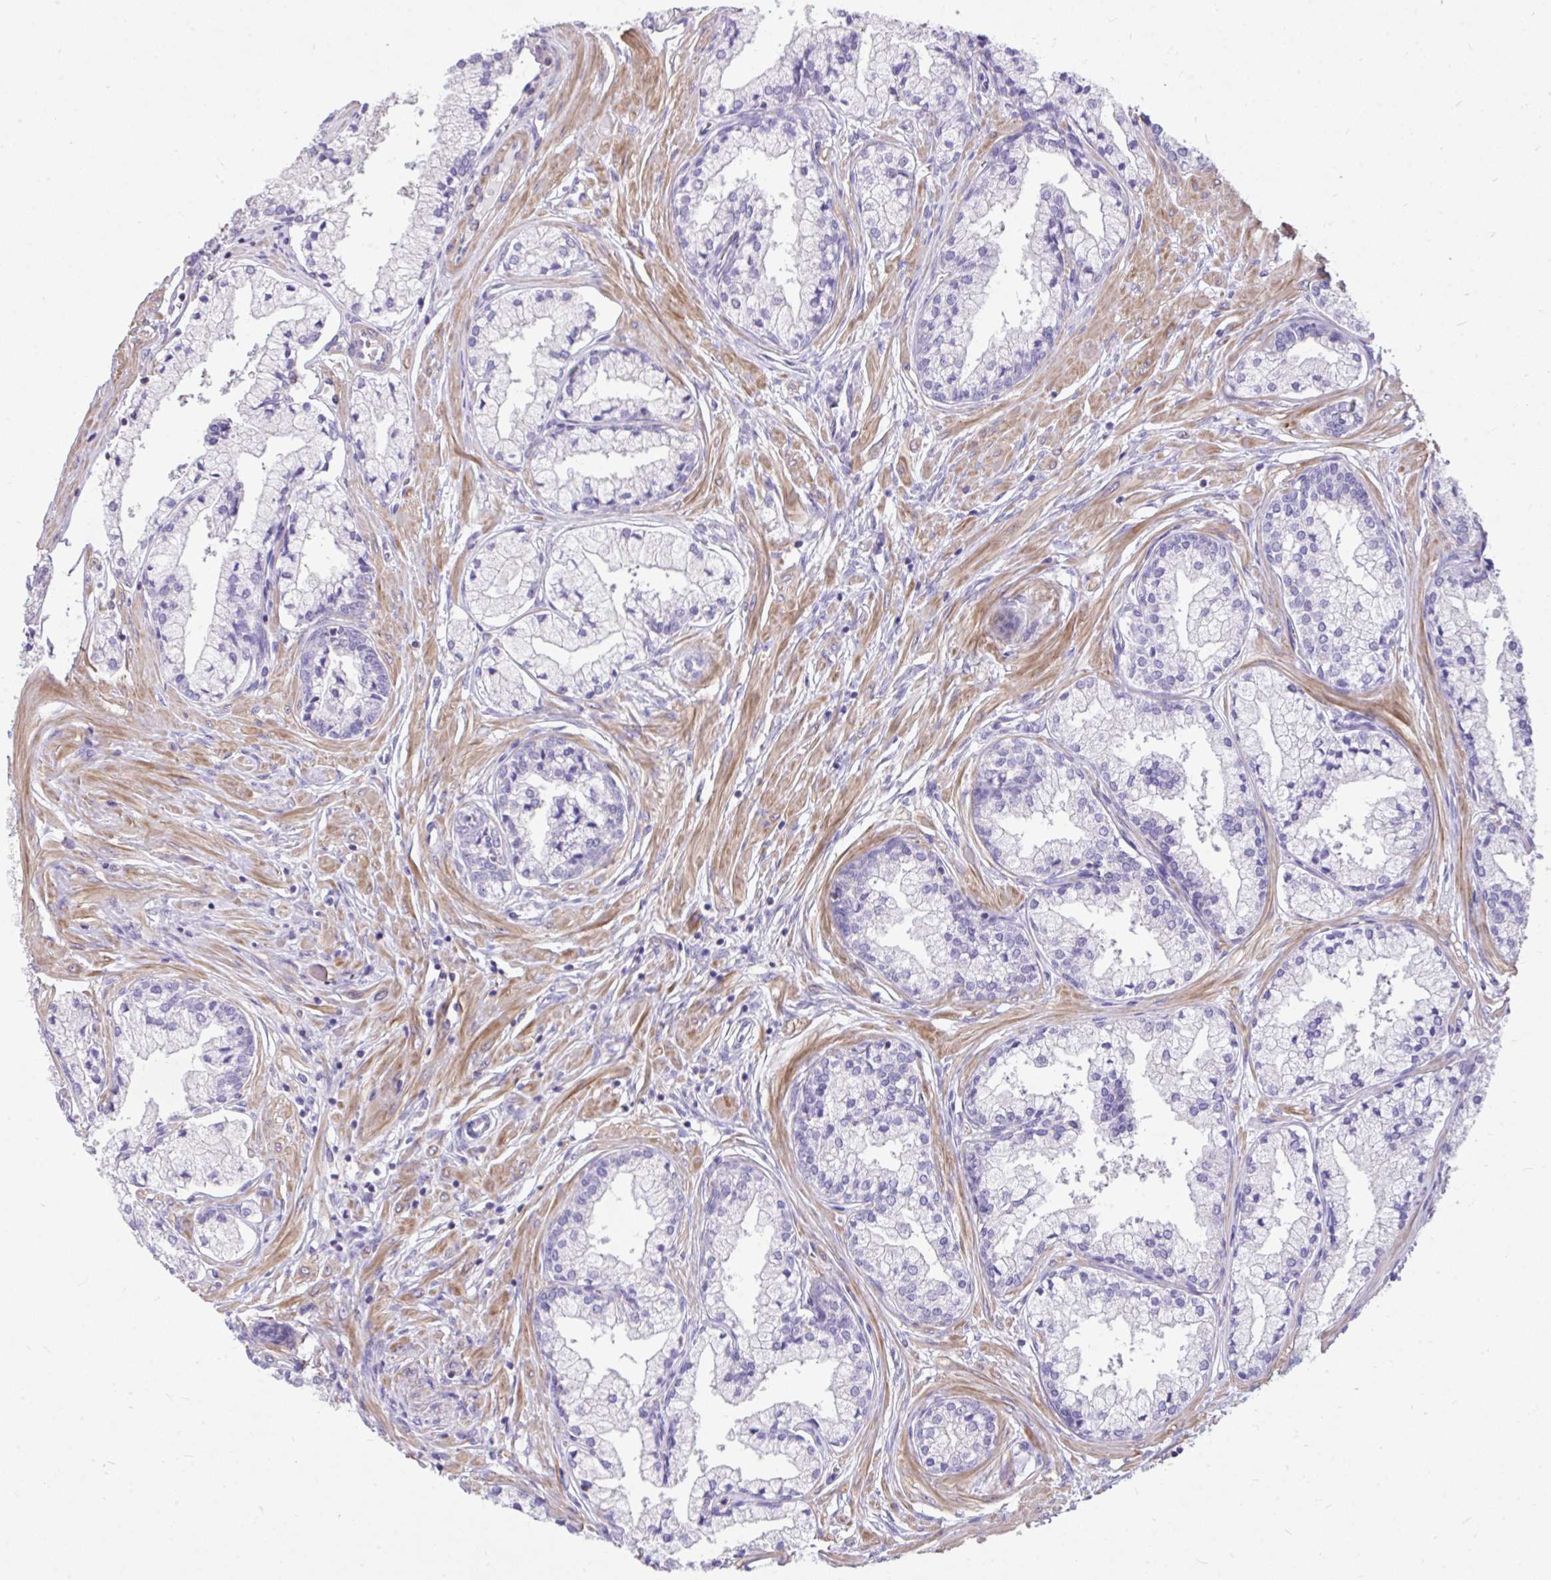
{"staining": {"intensity": "negative", "quantity": "none", "location": "none"}, "tissue": "prostate cancer", "cell_type": "Tumor cells", "image_type": "cancer", "snomed": [{"axis": "morphology", "description": "Adenocarcinoma, High grade"}, {"axis": "topography", "description": "Prostate"}], "caption": "Micrograph shows no protein expression in tumor cells of prostate cancer tissue.", "gene": "IGFL2", "patient": {"sex": "male", "age": 66}}